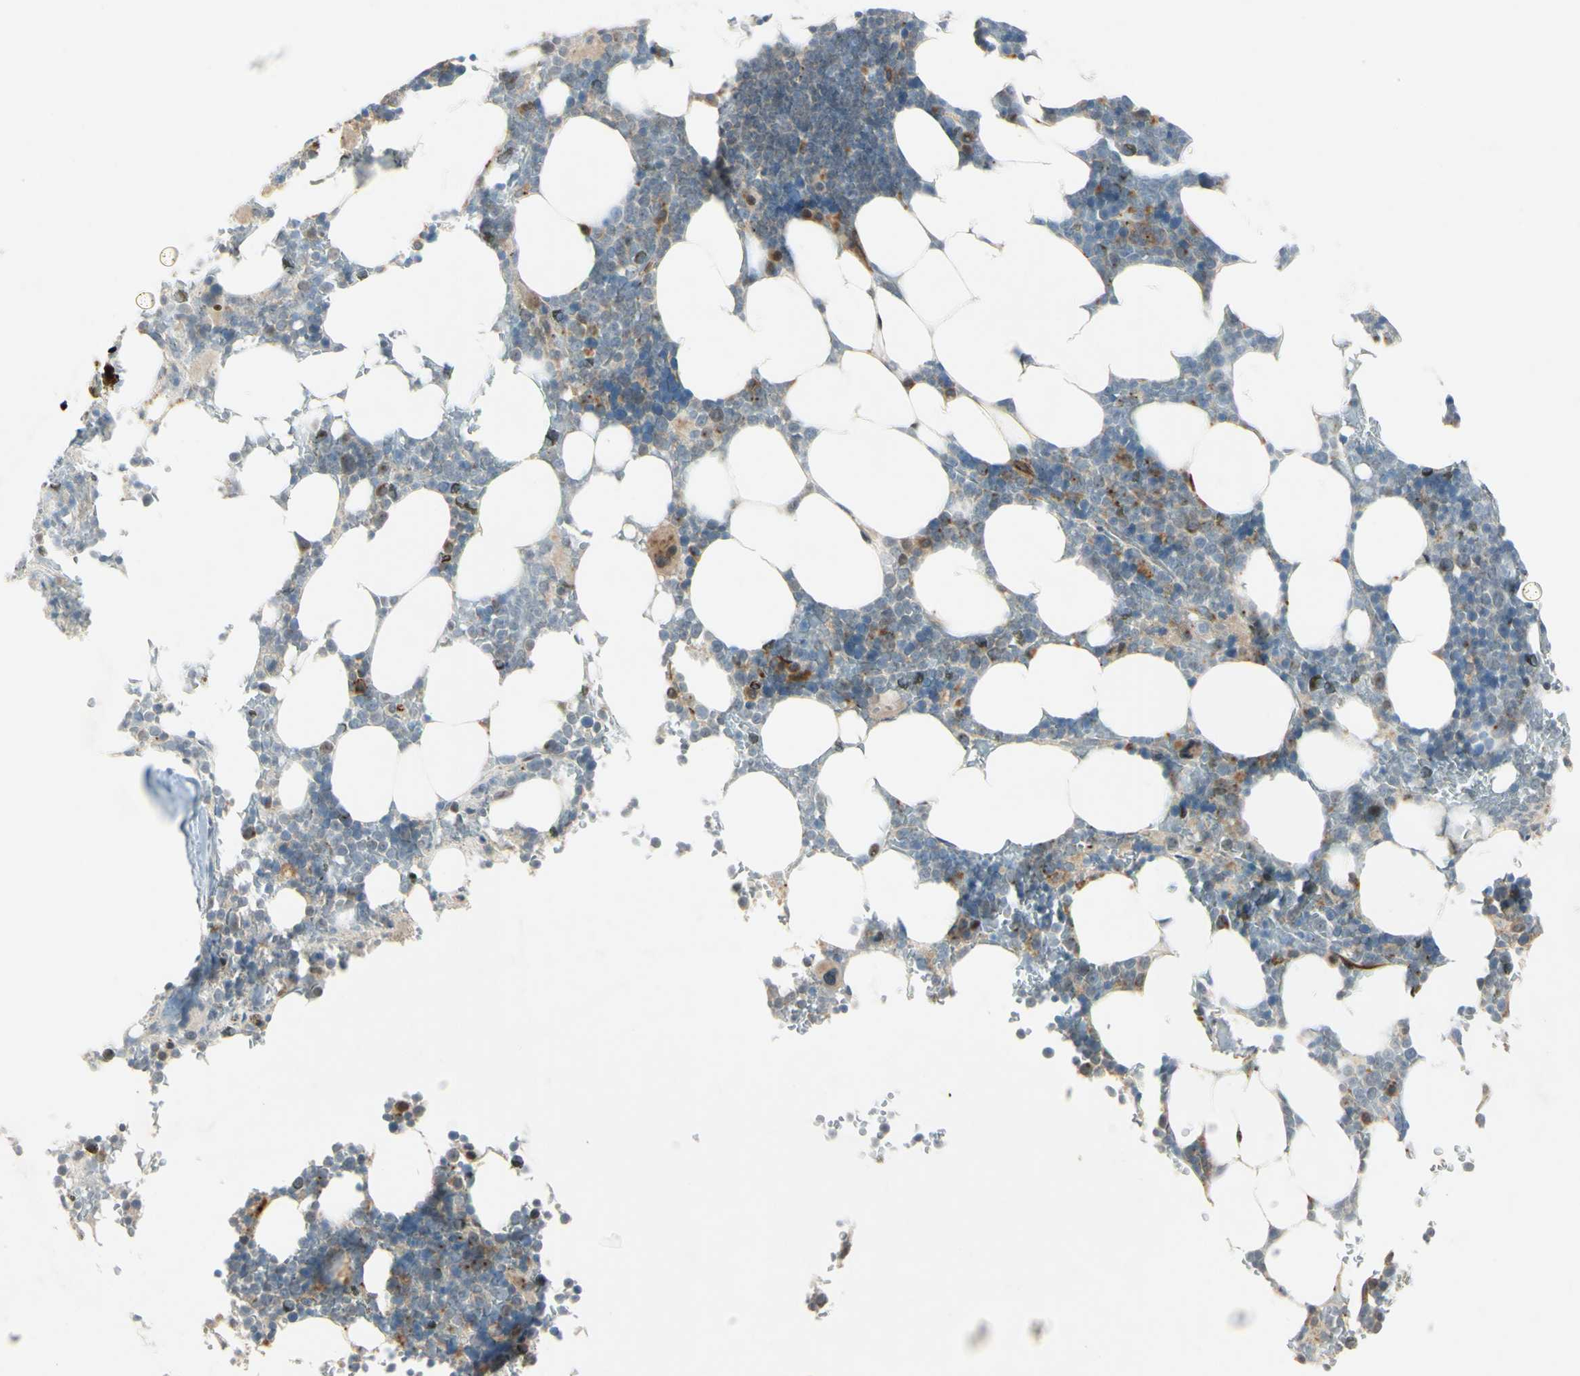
{"staining": {"intensity": "moderate", "quantity": "<25%", "location": "cytoplasmic/membranous"}, "tissue": "bone marrow", "cell_type": "Hematopoietic cells", "image_type": "normal", "snomed": [{"axis": "morphology", "description": "Normal tissue, NOS"}, {"axis": "topography", "description": "Bone marrow"}], "caption": "Immunohistochemistry (IHC) micrograph of benign bone marrow stained for a protein (brown), which exhibits low levels of moderate cytoplasmic/membranous positivity in about <25% of hematopoietic cells.", "gene": "NDFIP1", "patient": {"sex": "female", "age": 73}}